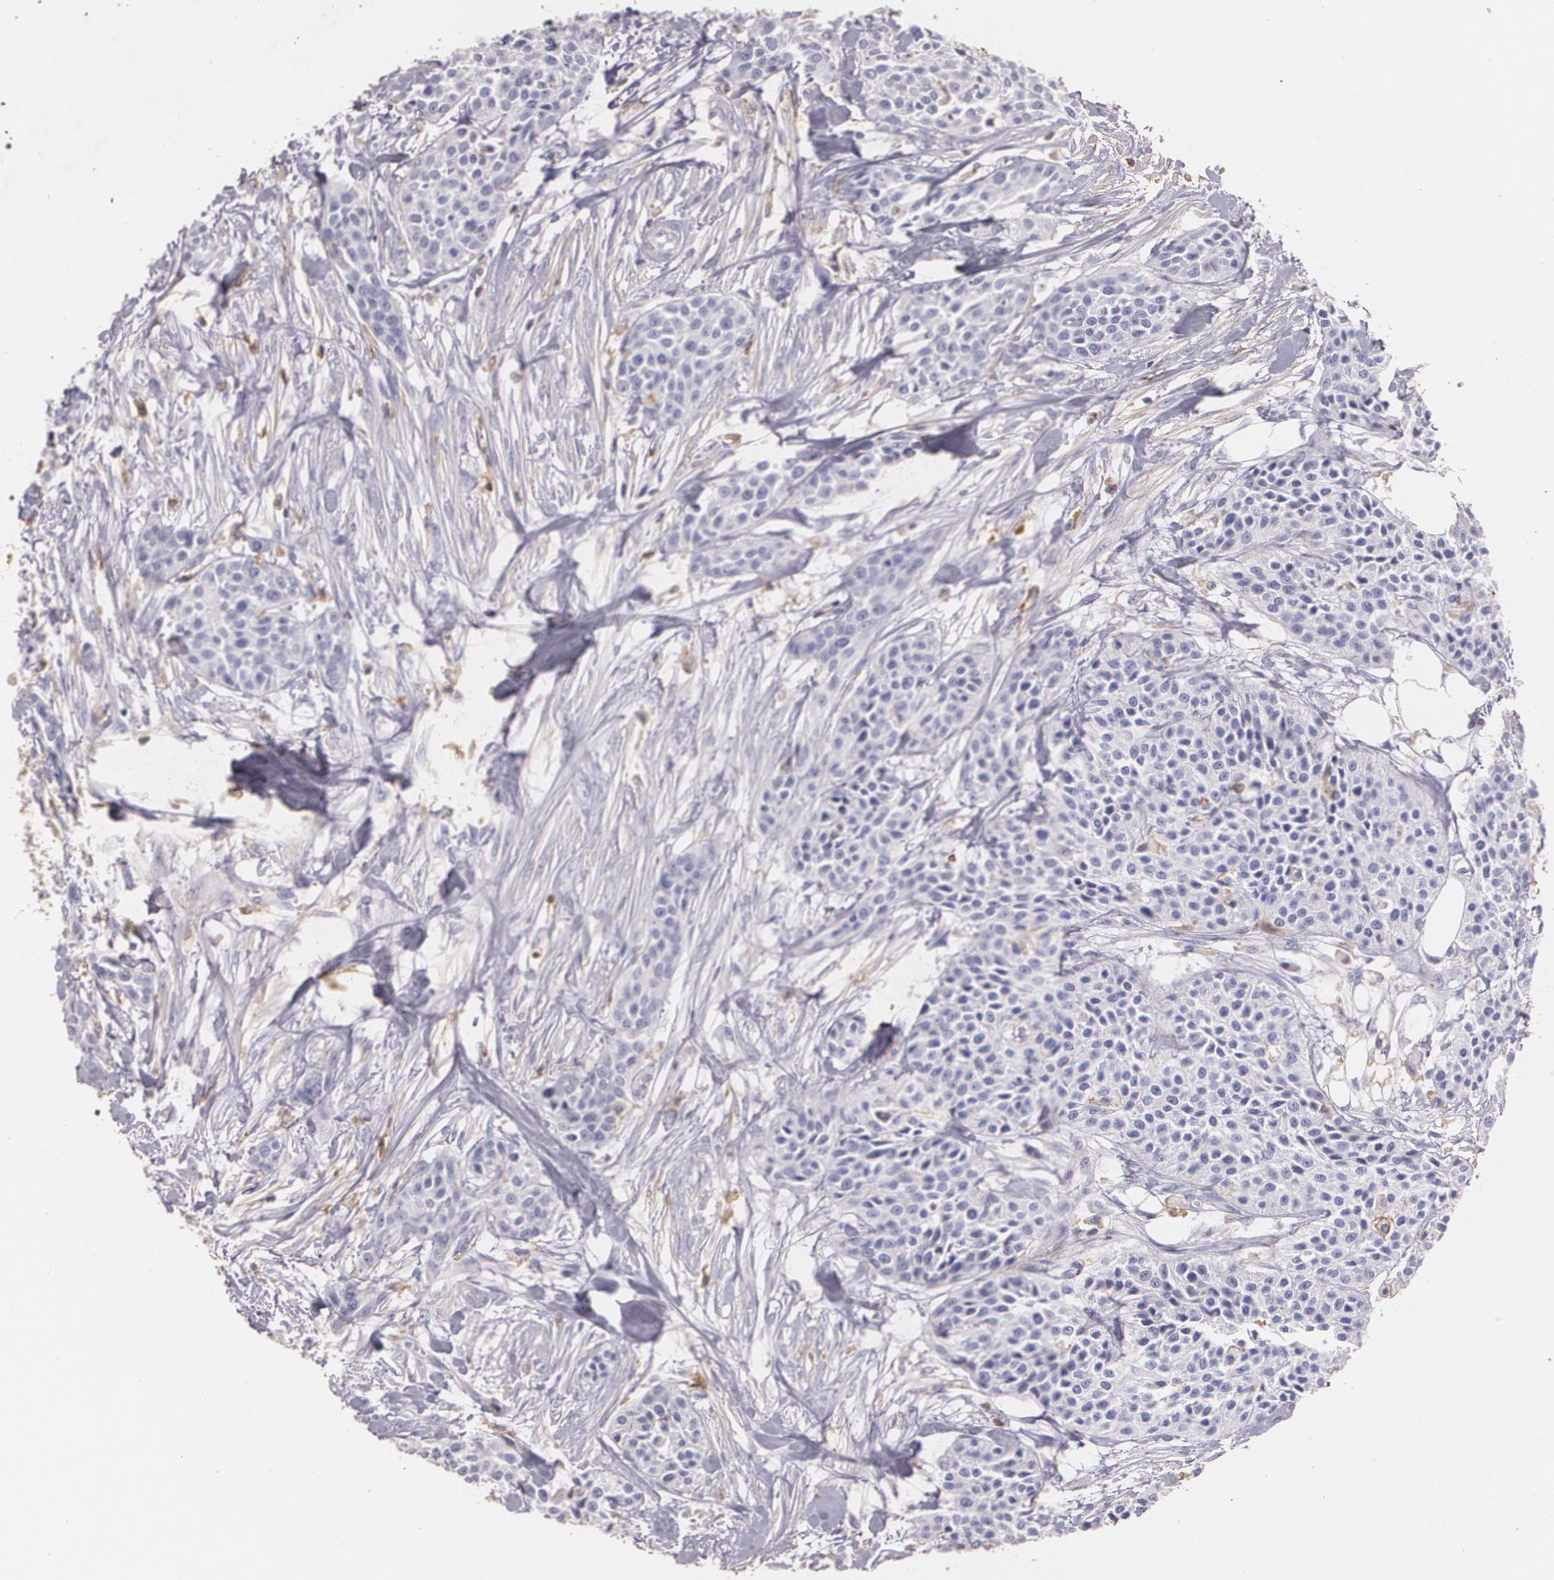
{"staining": {"intensity": "negative", "quantity": "none", "location": "none"}, "tissue": "urothelial cancer", "cell_type": "Tumor cells", "image_type": "cancer", "snomed": [{"axis": "morphology", "description": "Urothelial carcinoma, High grade"}, {"axis": "topography", "description": "Urinary bladder"}], "caption": "Immunohistochemical staining of high-grade urothelial carcinoma reveals no significant expression in tumor cells.", "gene": "TGFBR1", "patient": {"sex": "male", "age": 56}}